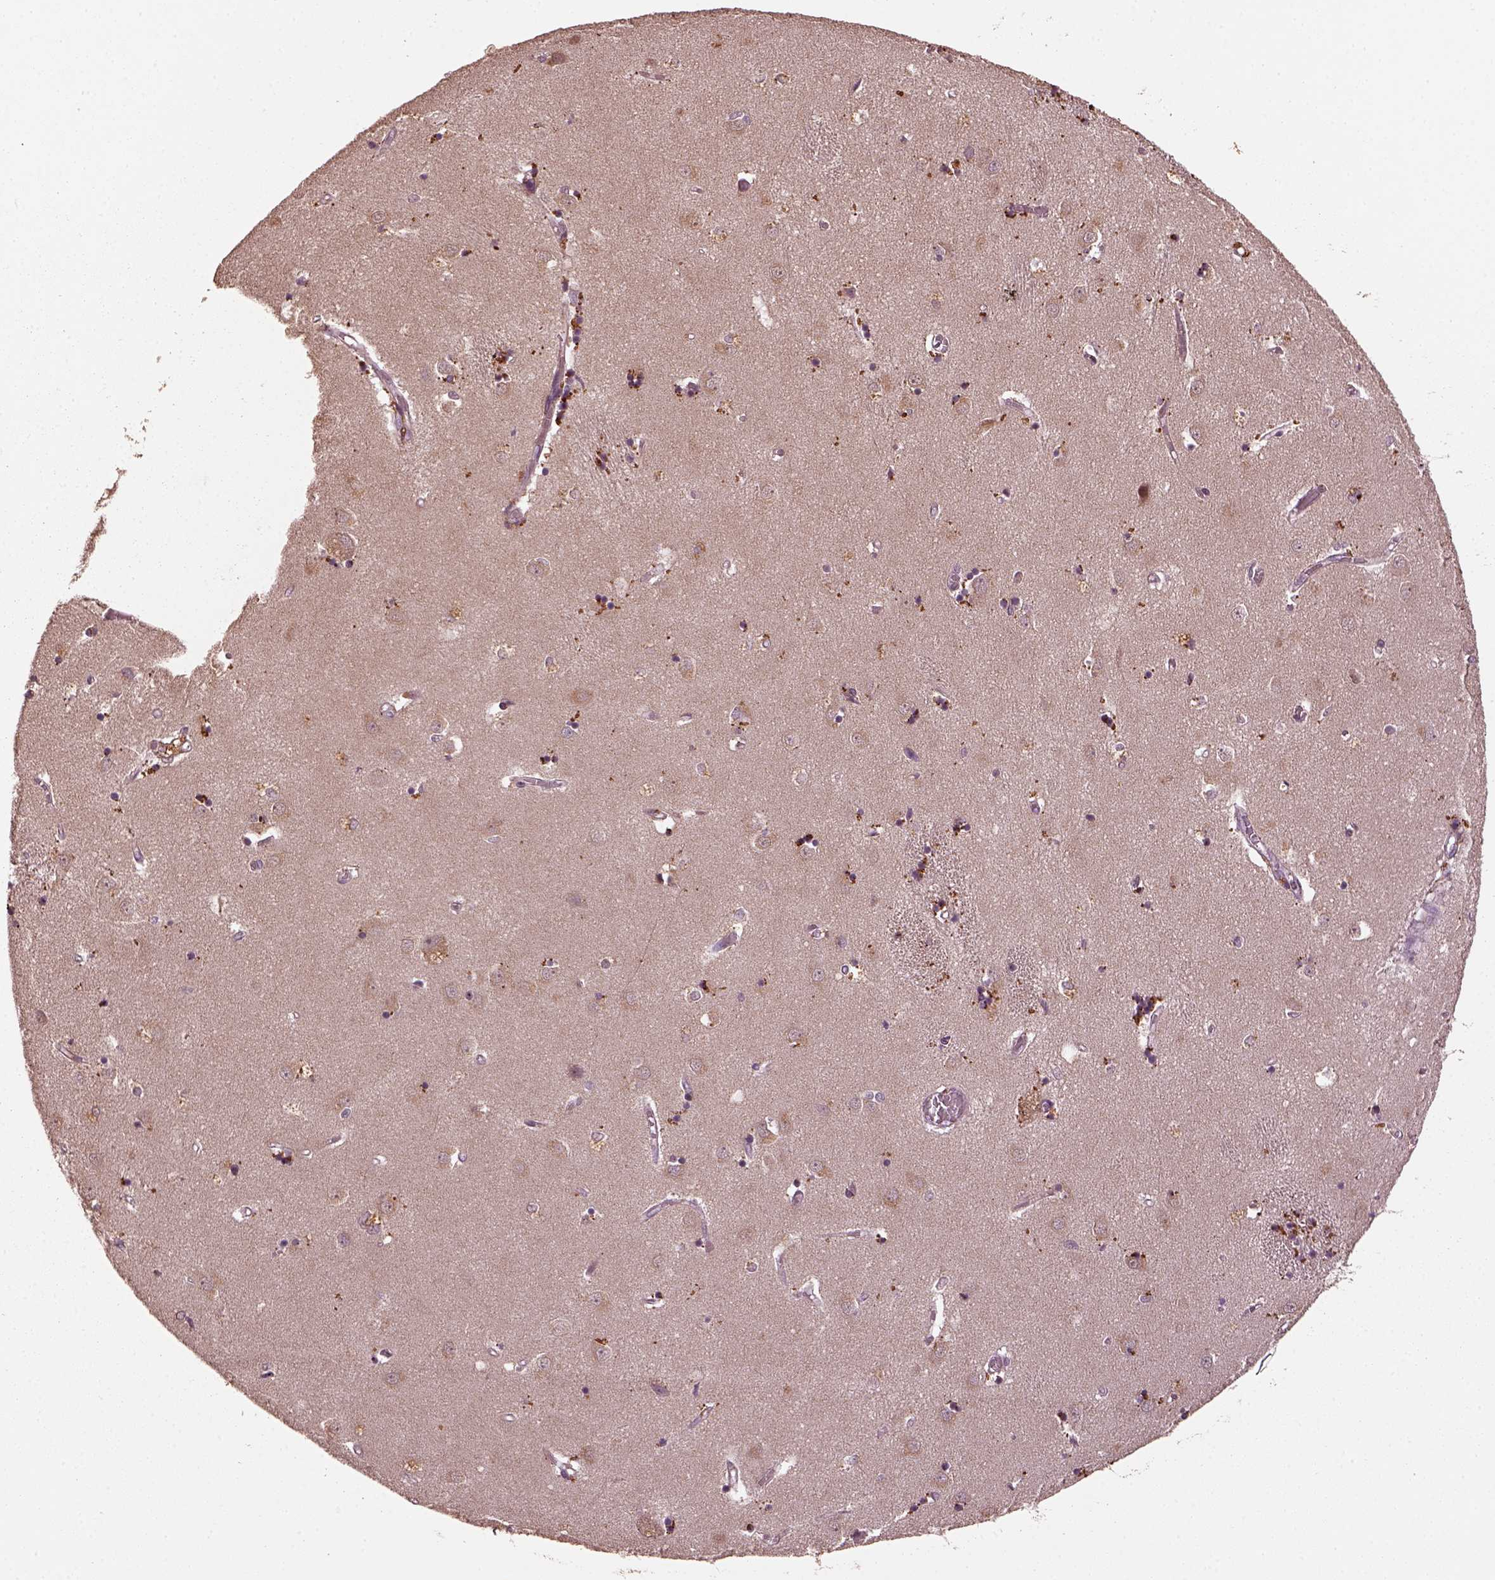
{"staining": {"intensity": "negative", "quantity": "none", "location": "none"}, "tissue": "caudate", "cell_type": "Glial cells", "image_type": "normal", "snomed": [{"axis": "morphology", "description": "Normal tissue, NOS"}, {"axis": "topography", "description": "Lateral ventricle wall"}], "caption": "This is a histopathology image of immunohistochemistry staining of benign caudate, which shows no staining in glial cells.", "gene": "RUFY3", "patient": {"sex": "male", "age": 54}}